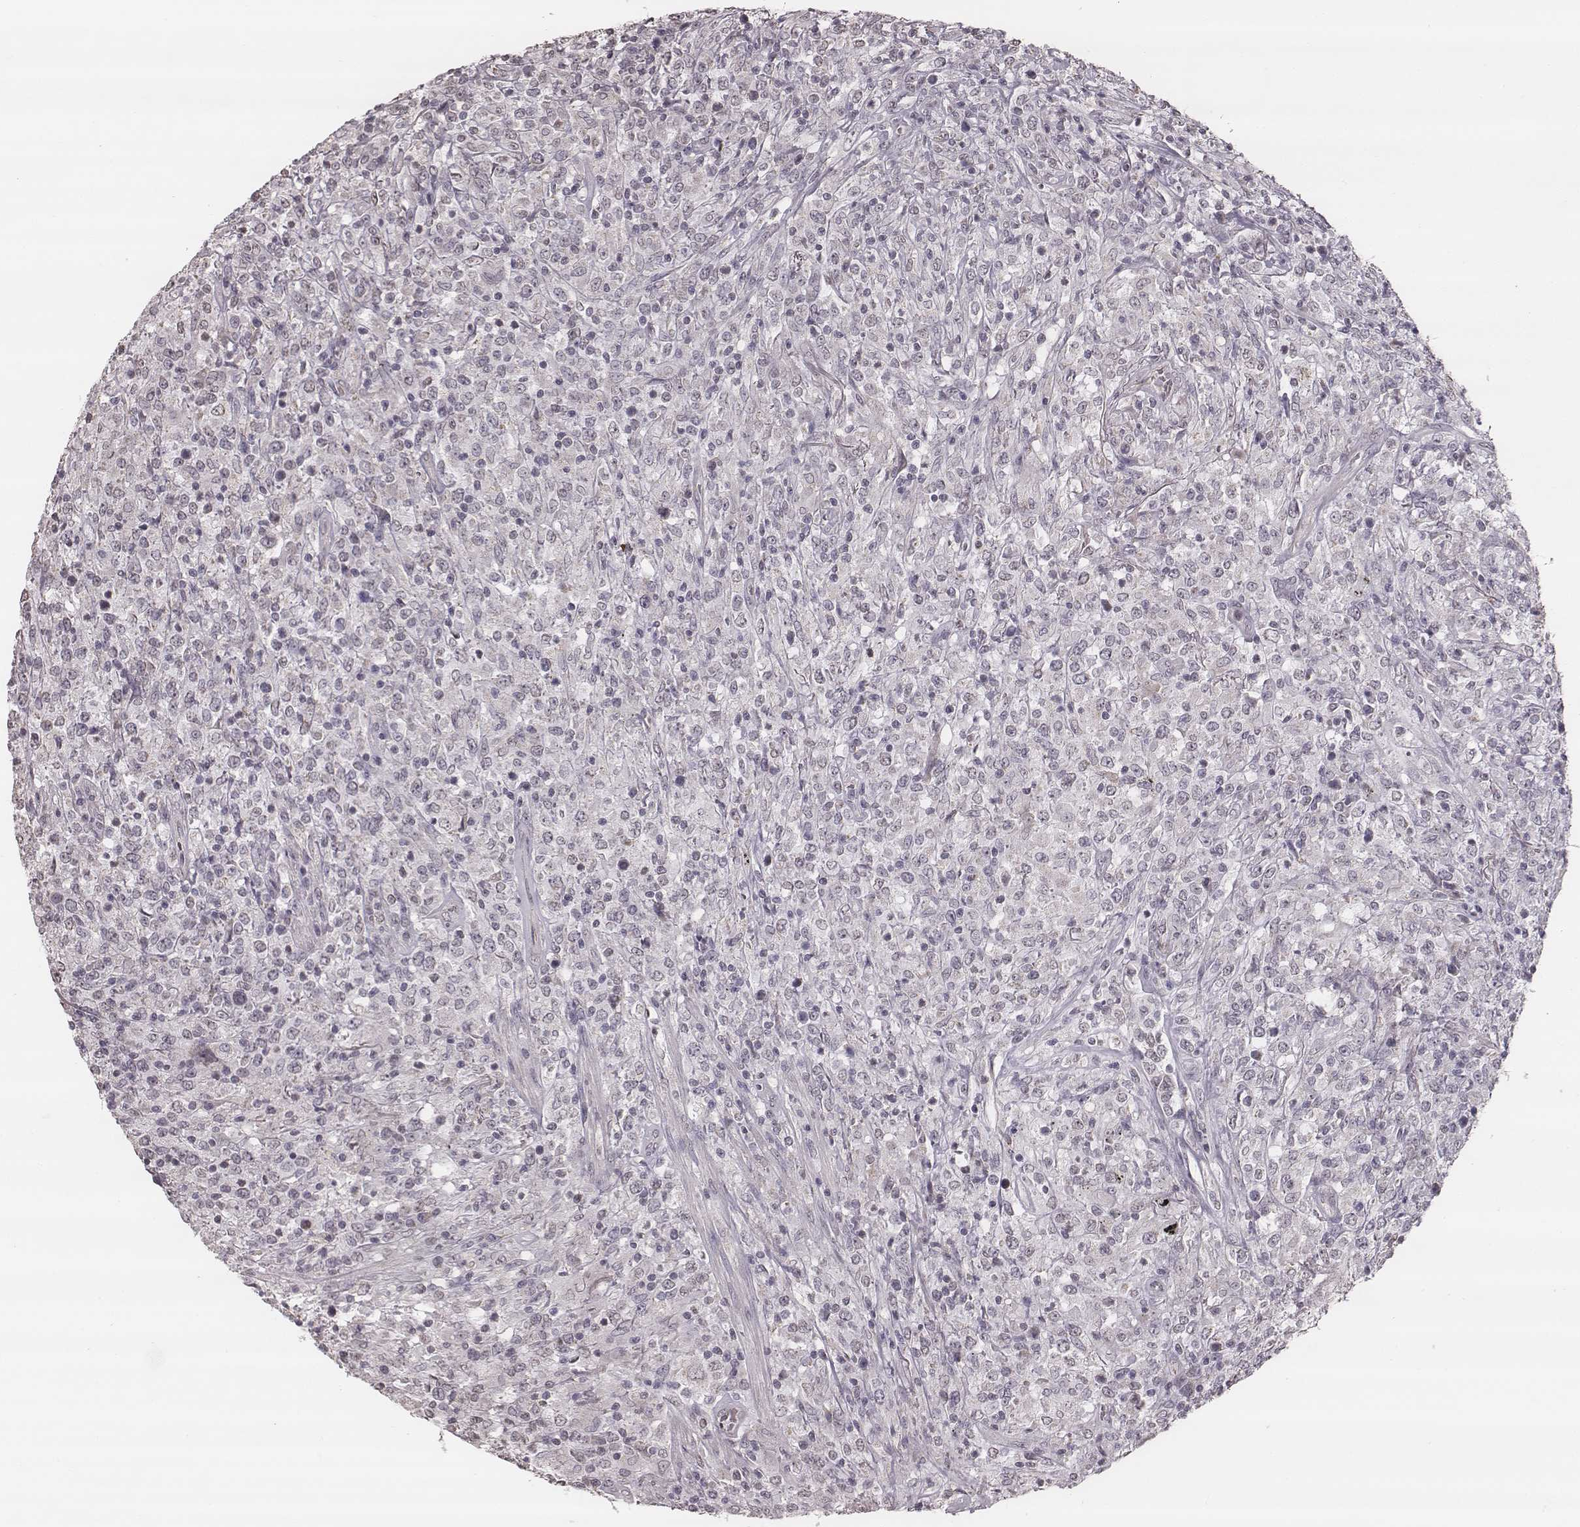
{"staining": {"intensity": "negative", "quantity": "none", "location": "none"}, "tissue": "lymphoma", "cell_type": "Tumor cells", "image_type": "cancer", "snomed": [{"axis": "morphology", "description": "Malignant lymphoma, non-Hodgkin's type, High grade"}, {"axis": "topography", "description": "Lung"}], "caption": "The immunohistochemistry histopathology image has no significant positivity in tumor cells of malignant lymphoma, non-Hodgkin's type (high-grade) tissue.", "gene": "SLC7A4", "patient": {"sex": "male", "age": 79}}